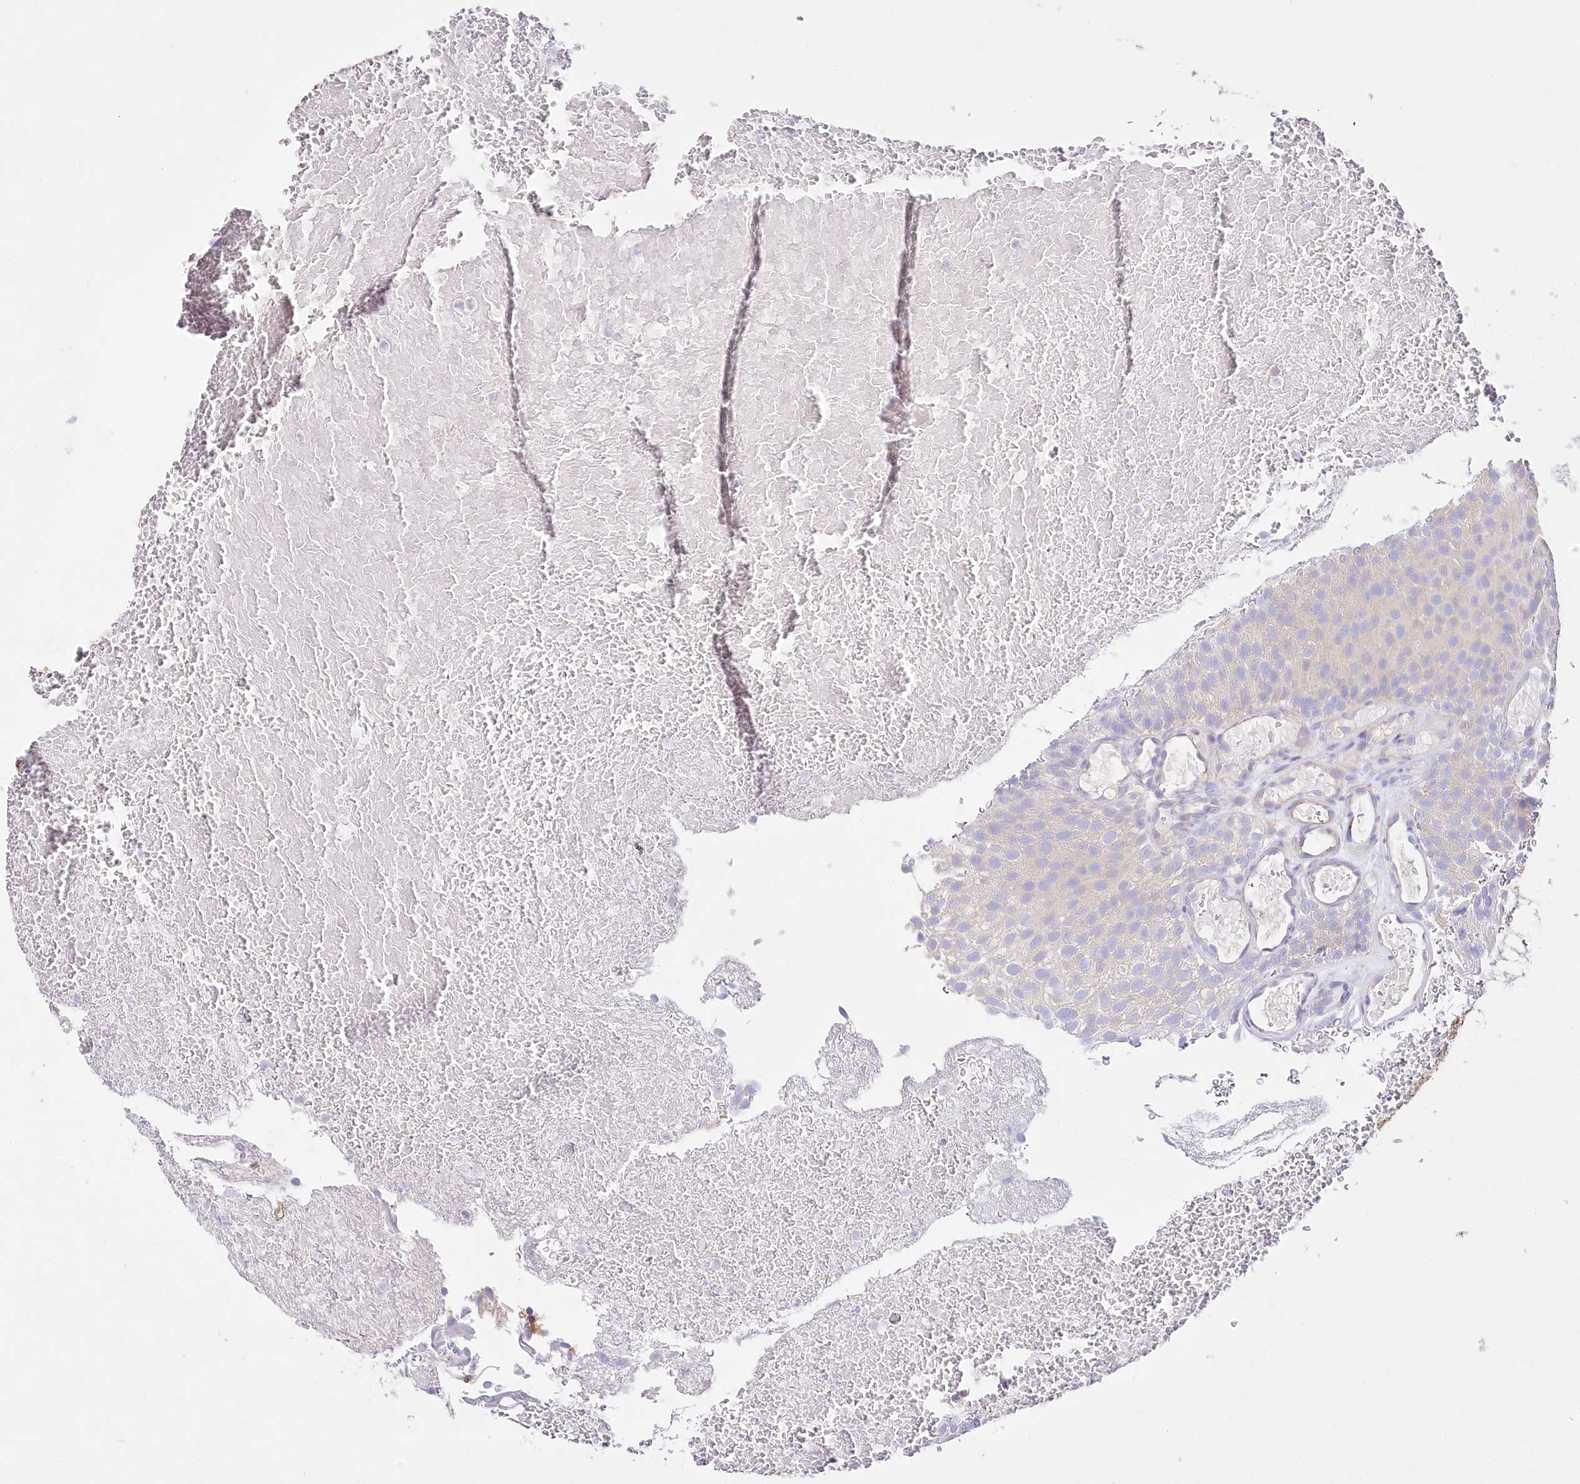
{"staining": {"intensity": "negative", "quantity": "none", "location": "none"}, "tissue": "urothelial cancer", "cell_type": "Tumor cells", "image_type": "cancer", "snomed": [{"axis": "morphology", "description": "Urothelial carcinoma, Low grade"}, {"axis": "topography", "description": "Urinary bladder"}], "caption": "DAB (3,3'-diaminobenzidine) immunohistochemical staining of low-grade urothelial carcinoma shows no significant positivity in tumor cells.", "gene": "ABRAXAS2", "patient": {"sex": "male", "age": 78}}